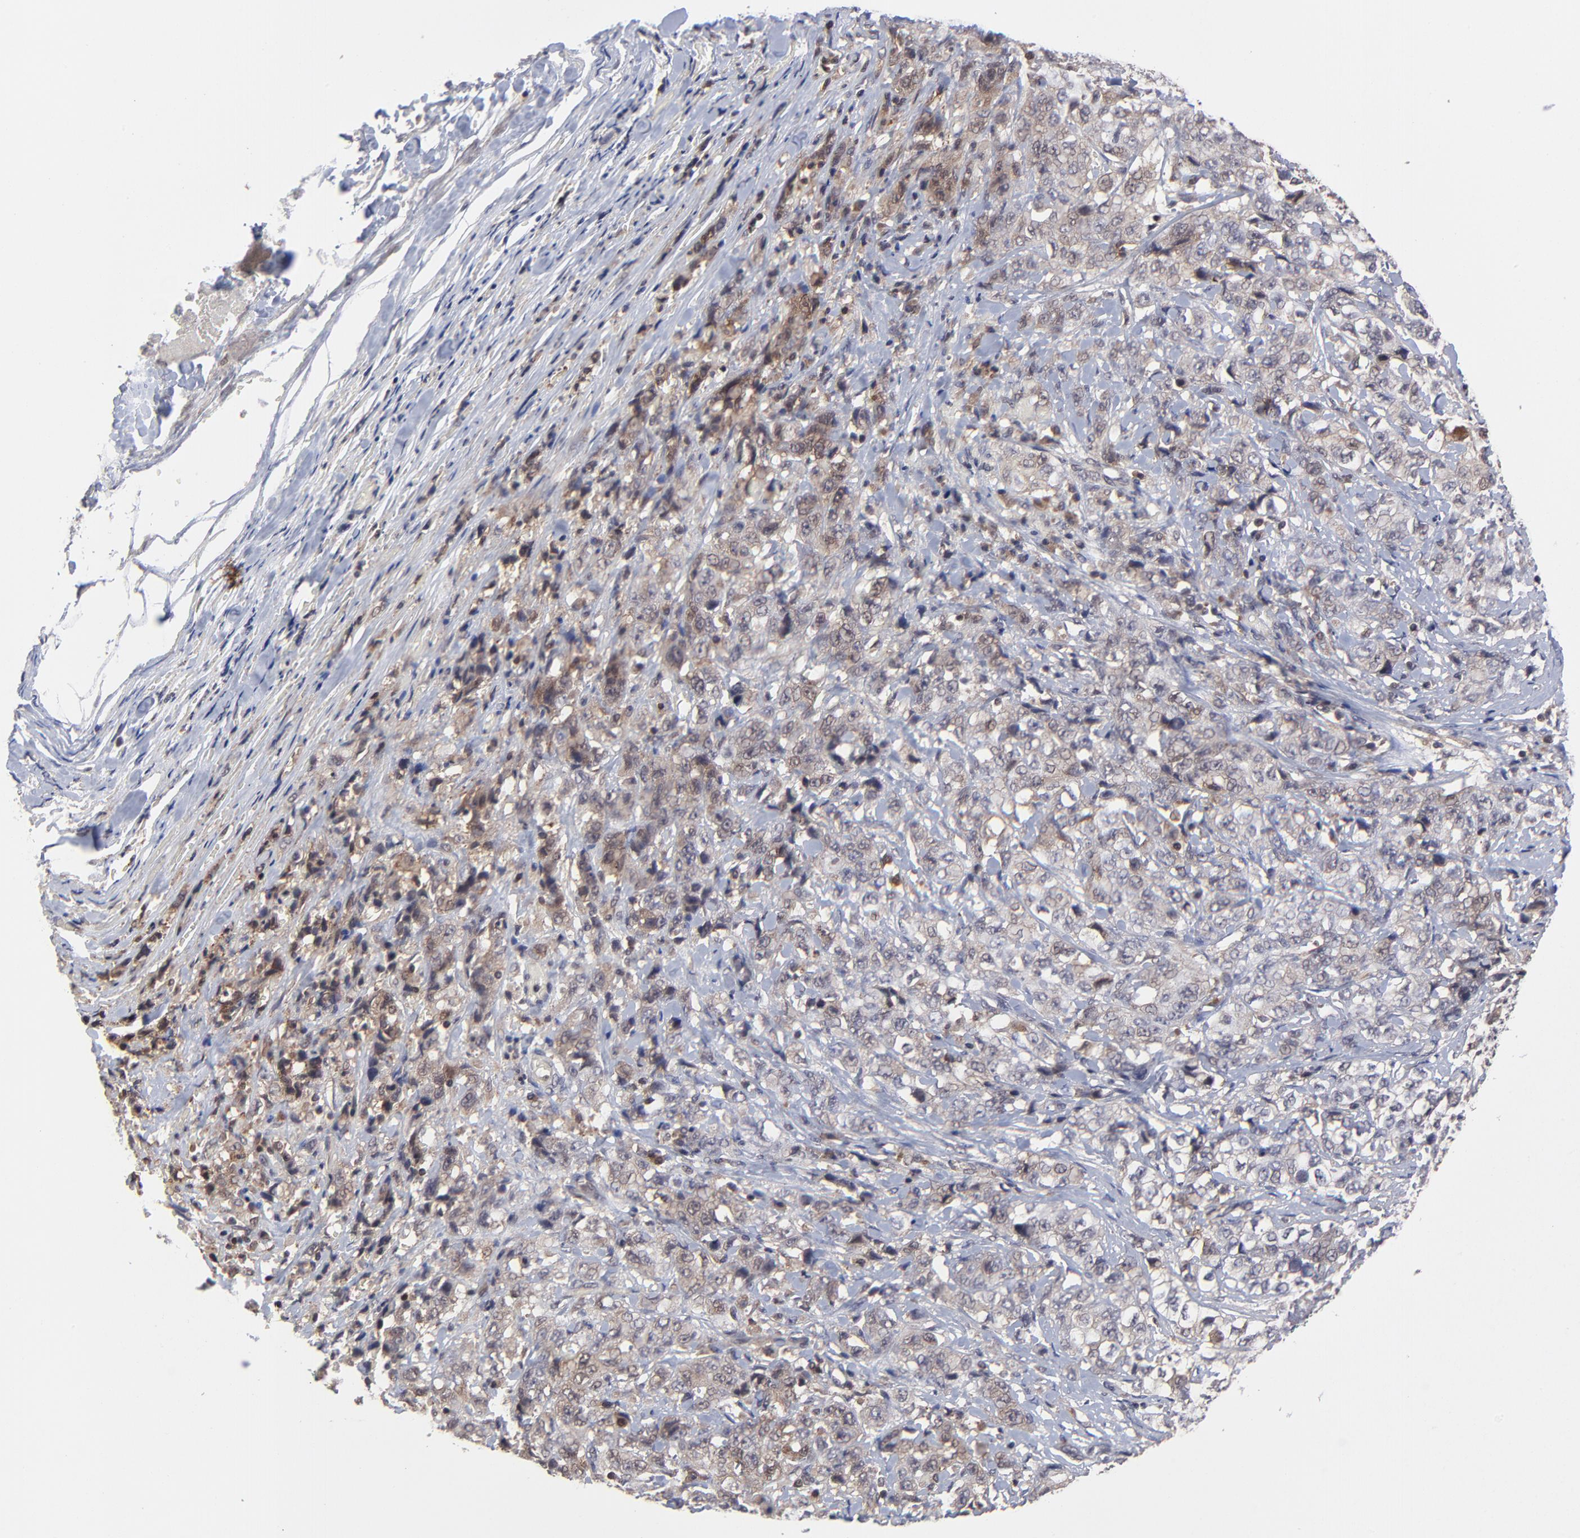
{"staining": {"intensity": "moderate", "quantity": "25%-75%", "location": "cytoplasmic/membranous"}, "tissue": "stomach cancer", "cell_type": "Tumor cells", "image_type": "cancer", "snomed": [{"axis": "morphology", "description": "Adenocarcinoma, NOS"}, {"axis": "topography", "description": "Stomach"}], "caption": "A micrograph of human stomach cancer (adenocarcinoma) stained for a protein reveals moderate cytoplasmic/membranous brown staining in tumor cells.", "gene": "UBE2L6", "patient": {"sex": "male", "age": 48}}